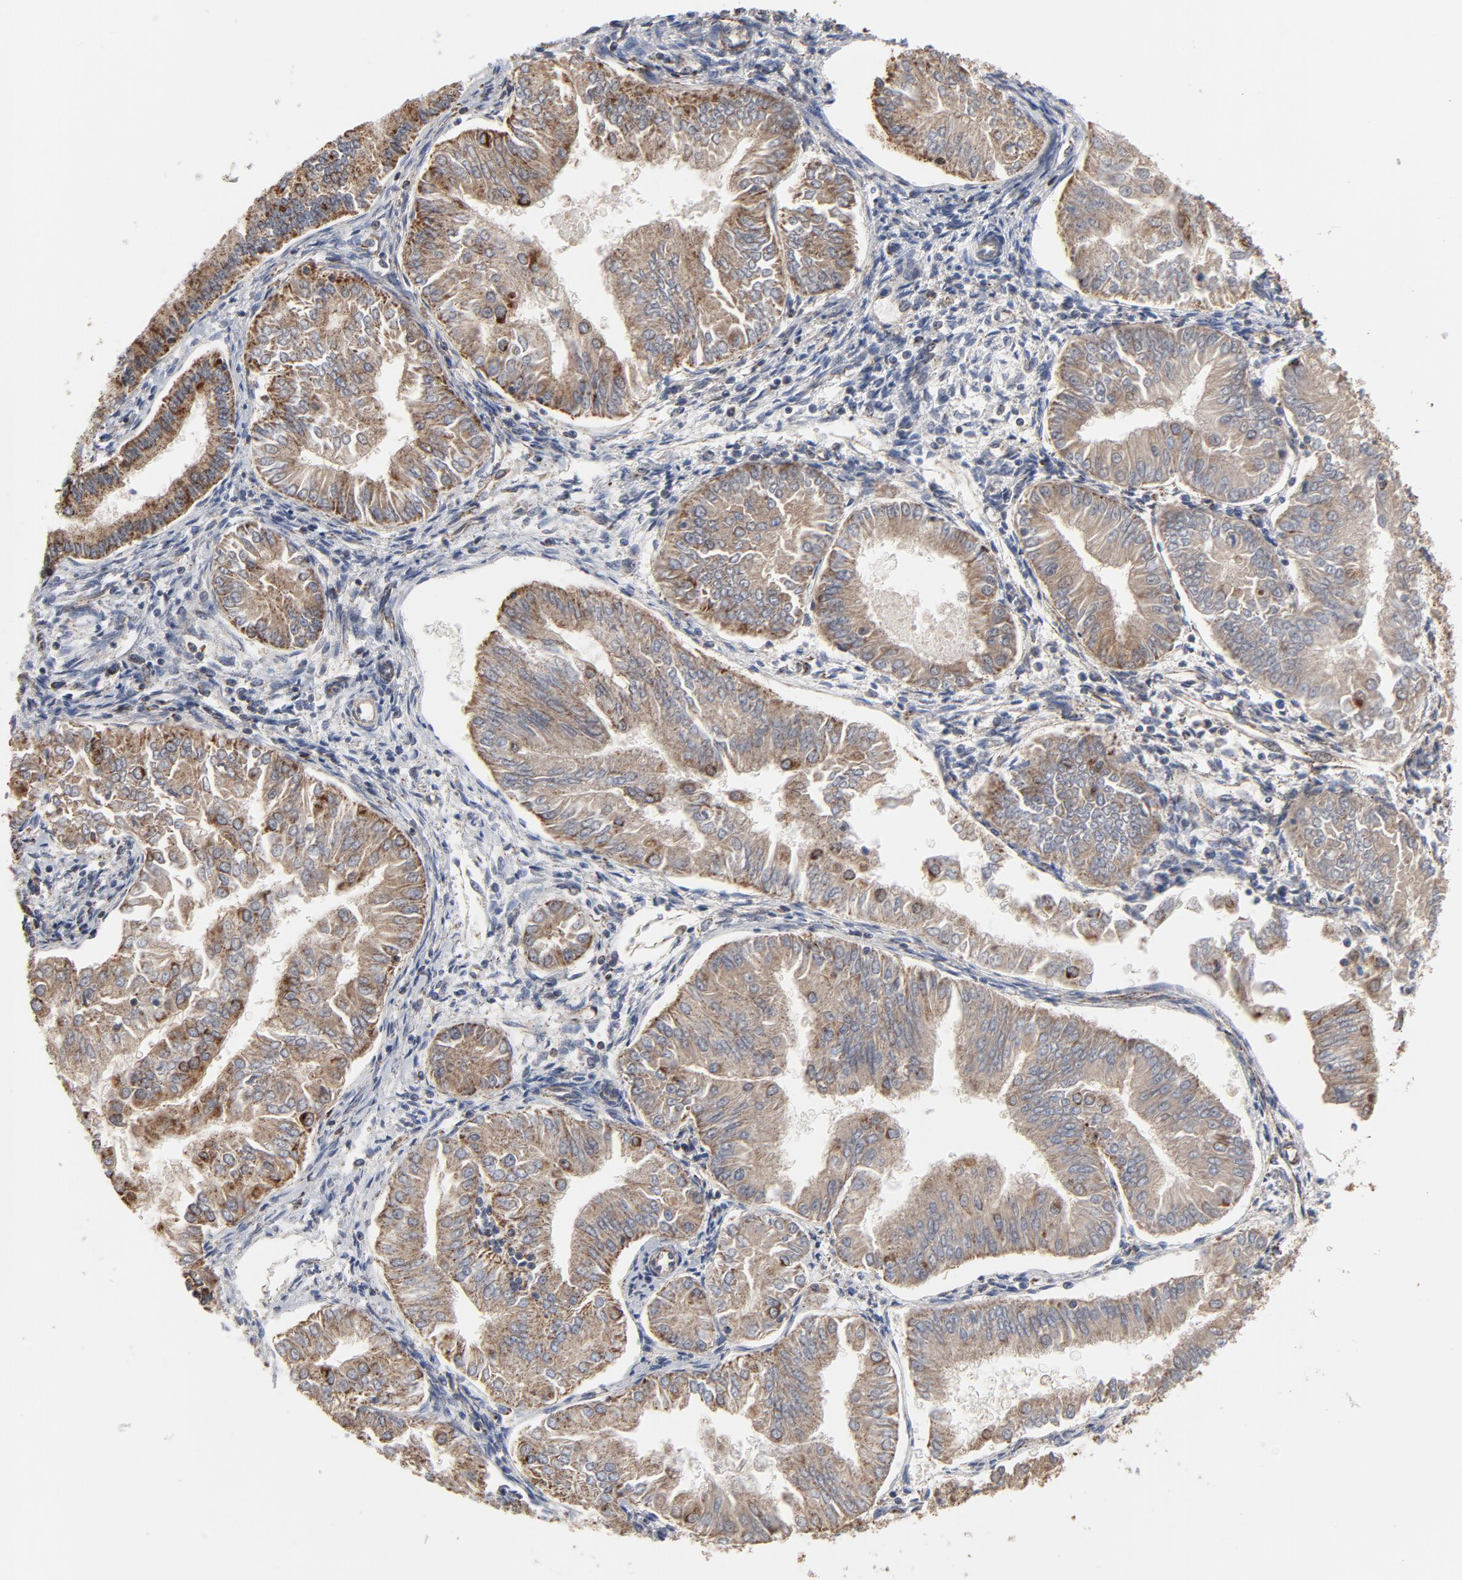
{"staining": {"intensity": "moderate", "quantity": ">75%", "location": "cytoplasmic/membranous"}, "tissue": "endometrial cancer", "cell_type": "Tumor cells", "image_type": "cancer", "snomed": [{"axis": "morphology", "description": "Adenocarcinoma, NOS"}, {"axis": "topography", "description": "Endometrium"}], "caption": "A photomicrograph of endometrial adenocarcinoma stained for a protein displays moderate cytoplasmic/membranous brown staining in tumor cells.", "gene": "NDUFV2", "patient": {"sex": "female", "age": 53}}